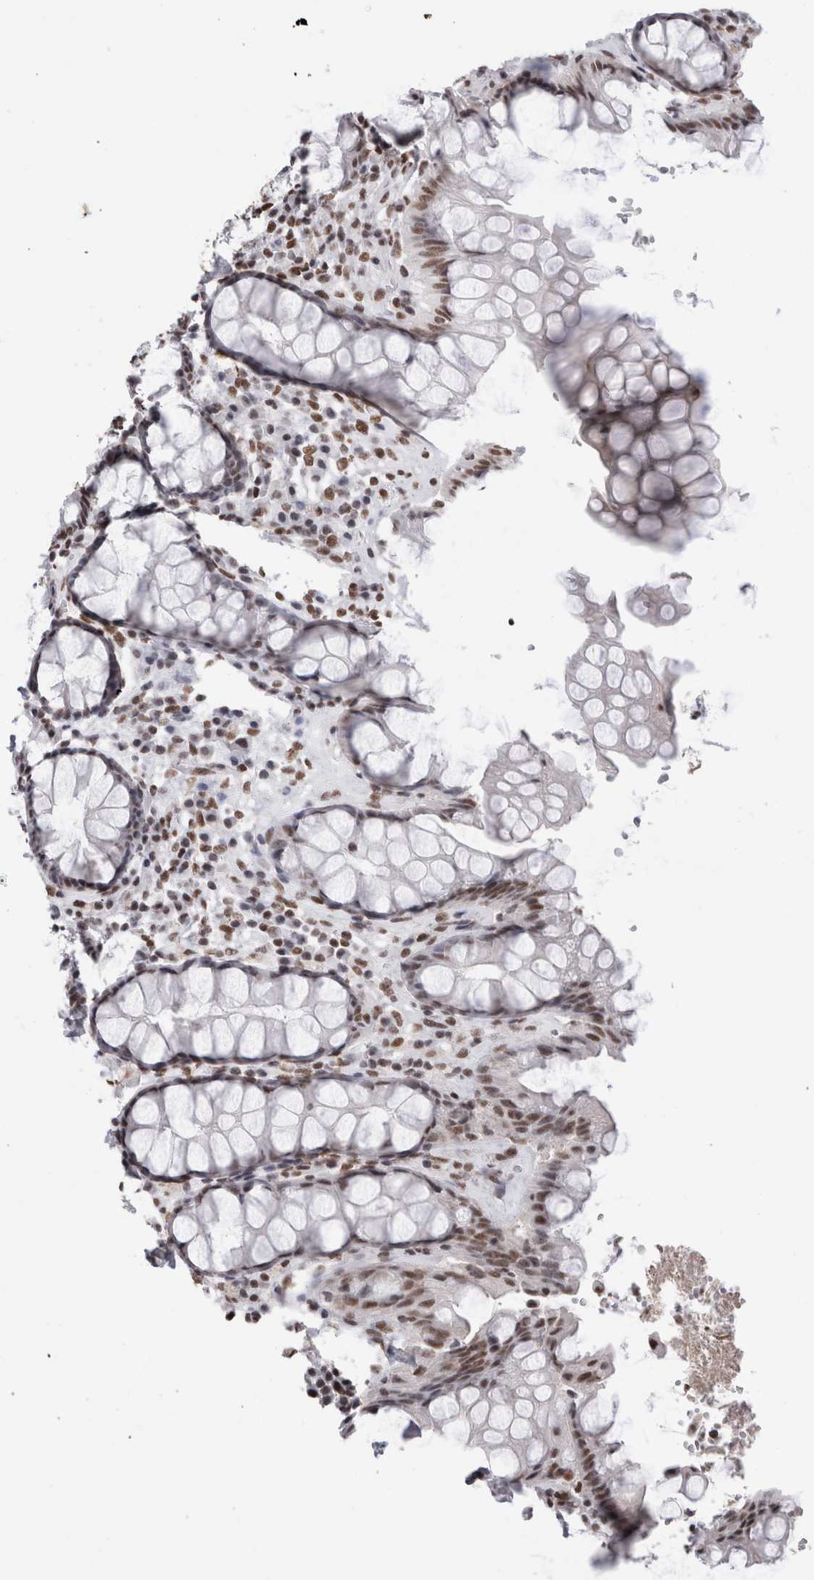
{"staining": {"intensity": "strong", "quantity": ">75%", "location": "nuclear"}, "tissue": "rectum", "cell_type": "Glandular cells", "image_type": "normal", "snomed": [{"axis": "morphology", "description": "Normal tissue, NOS"}, {"axis": "topography", "description": "Rectum"}], "caption": "Immunohistochemical staining of benign rectum demonstrates strong nuclear protein staining in approximately >75% of glandular cells.", "gene": "SMC1A", "patient": {"sex": "male", "age": 64}}